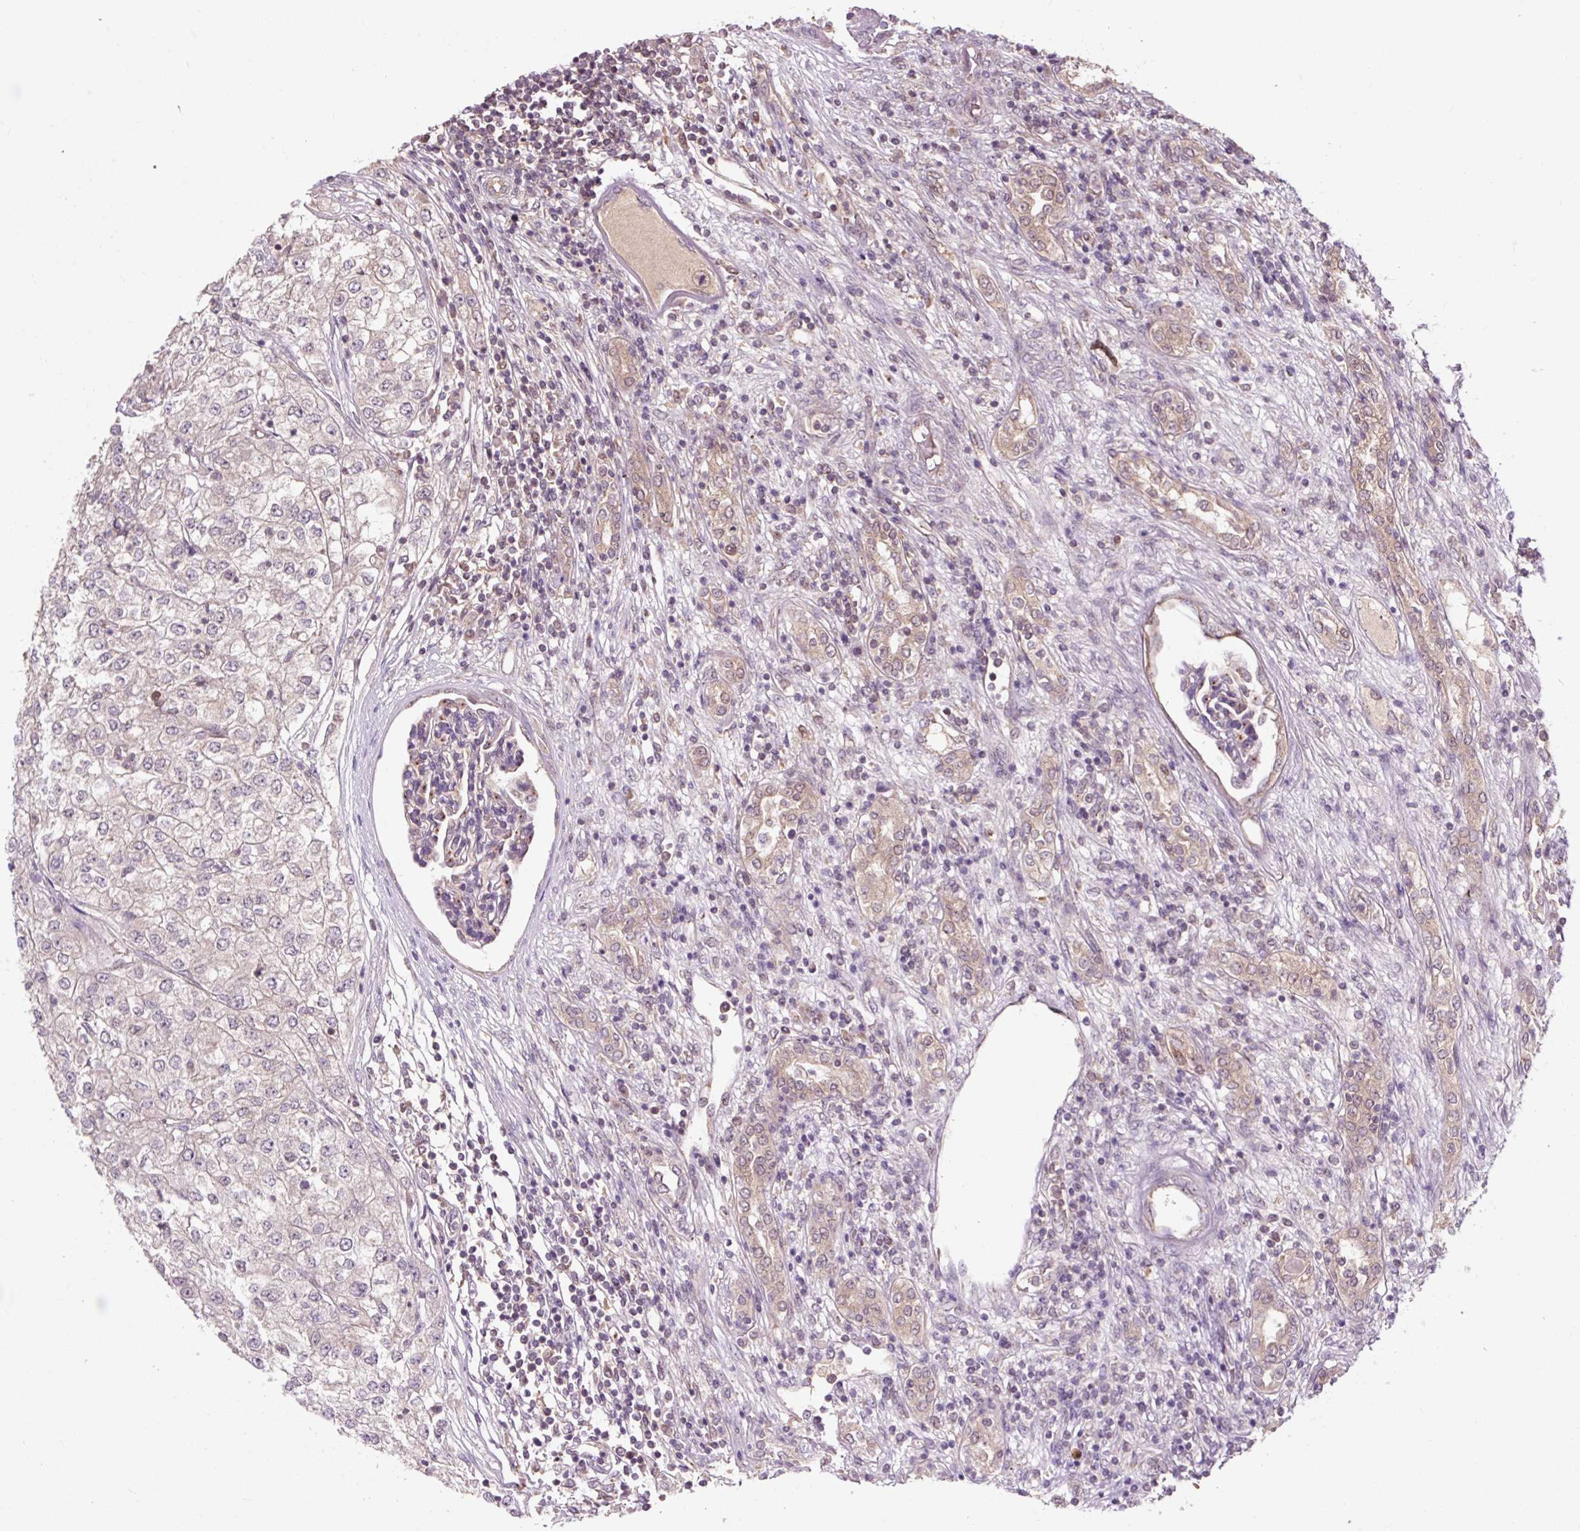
{"staining": {"intensity": "negative", "quantity": "none", "location": "none"}, "tissue": "renal cancer", "cell_type": "Tumor cells", "image_type": "cancer", "snomed": [{"axis": "morphology", "description": "Adenocarcinoma, NOS"}, {"axis": "topography", "description": "Kidney"}], "caption": "This is a photomicrograph of immunohistochemistry (IHC) staining of renal cancer (adenocarcinoma), which shows no staining in tumor cells.", "gene": "MMS19", "patient": {"sex": "female", "age": 54}}